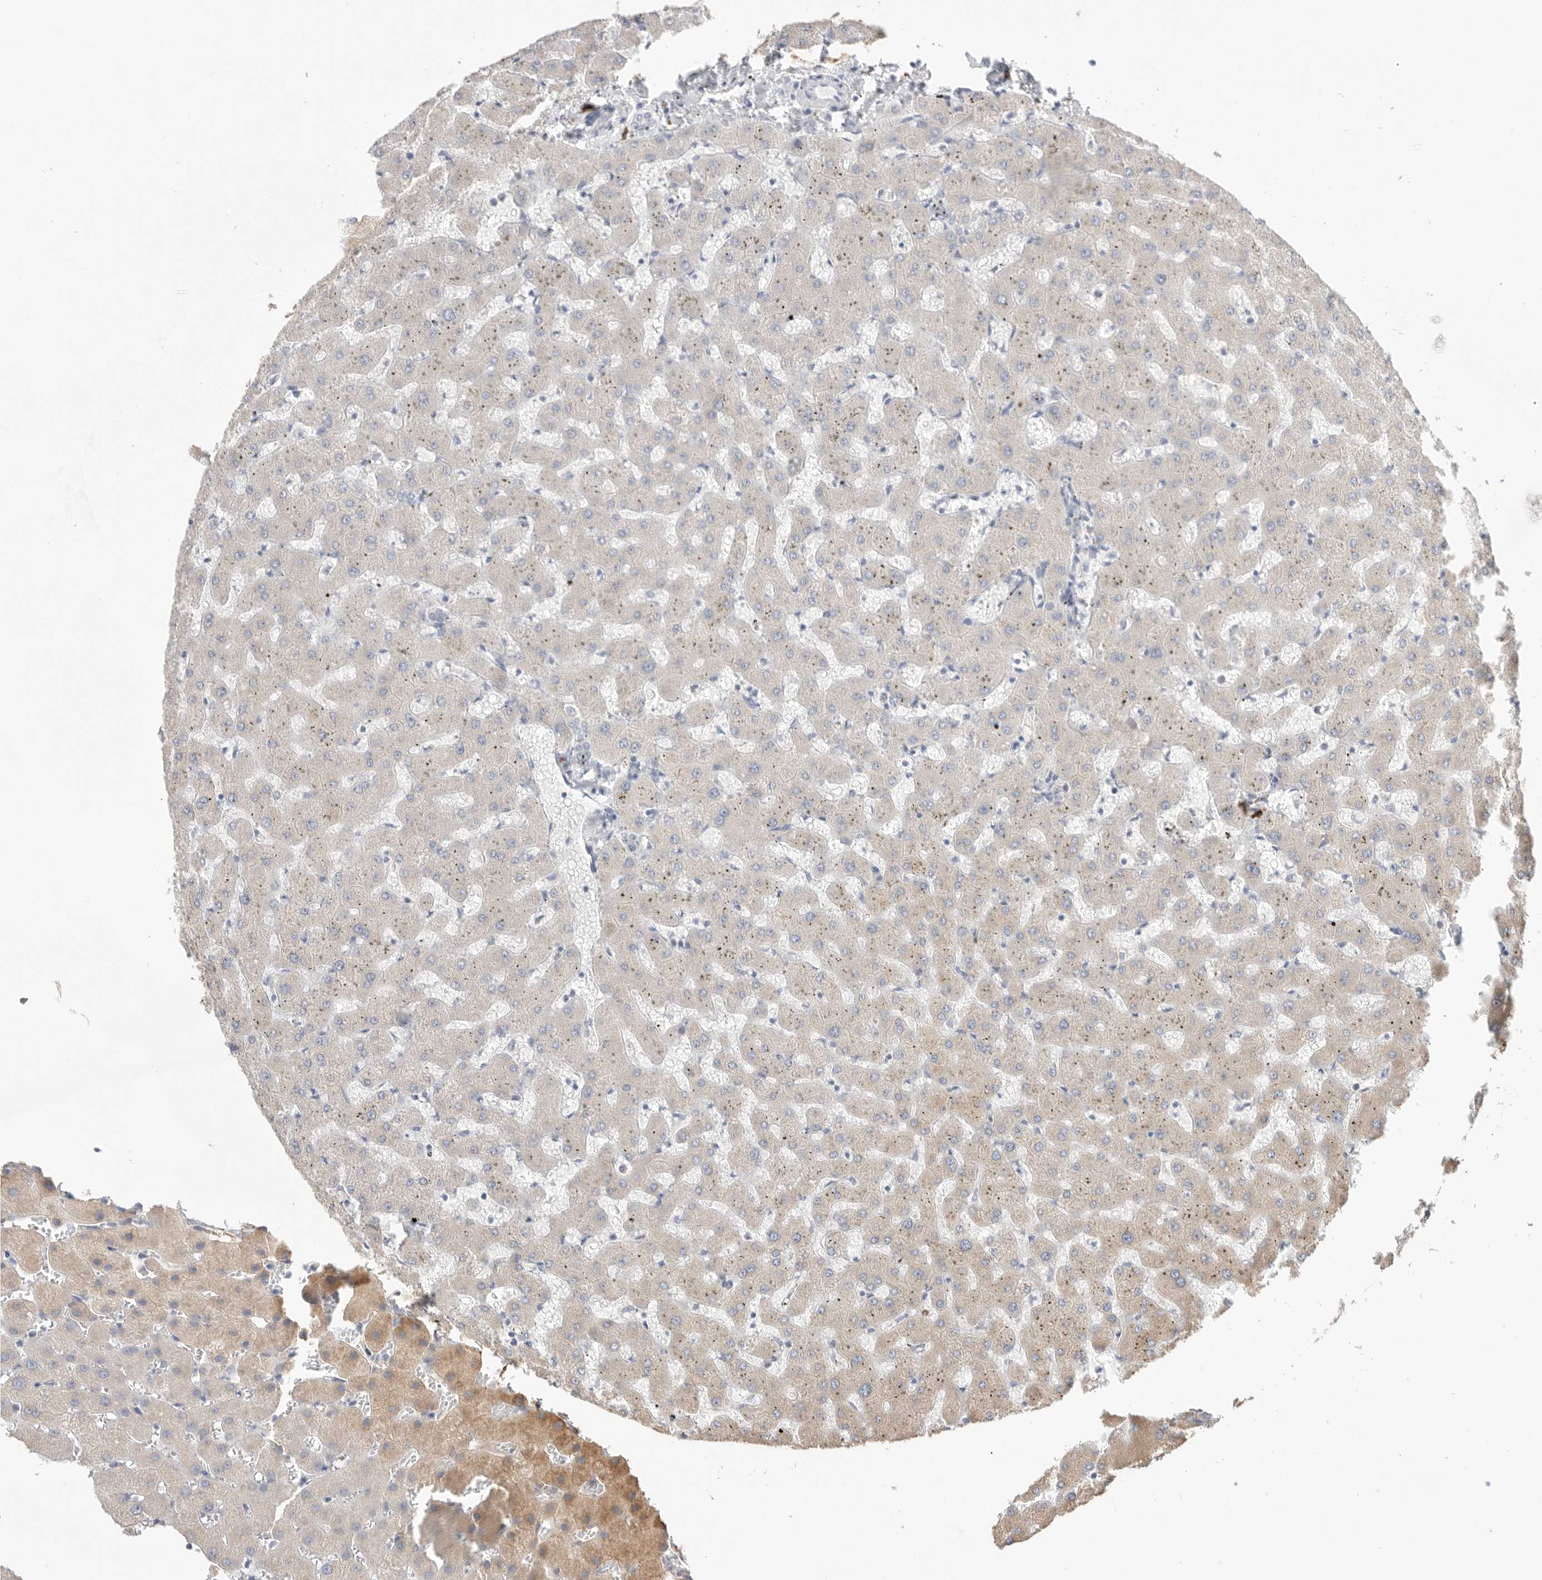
{"staining": {"intensity": "negative", "quantity": "none", "location": "none"}, "tissue": "liver", "cell_type": "Cholangiocytes", "image_type": "normal", "snomed": [{"axis": "morphology", "description": "Normal tissue, NOS"}, {"axis": "topography", "description": "Liver"}], "caption": "An immunohistochemistry image of unremarkable liver is shown. There is no staining in cholangiocytes of liver. (DAB (3,3'-diaminobenzidine) IHC visualized using brightfield microscopy, high magnification).", "gene": "BLOC1S5", "patient": {"sex": "female", "age": 63}}